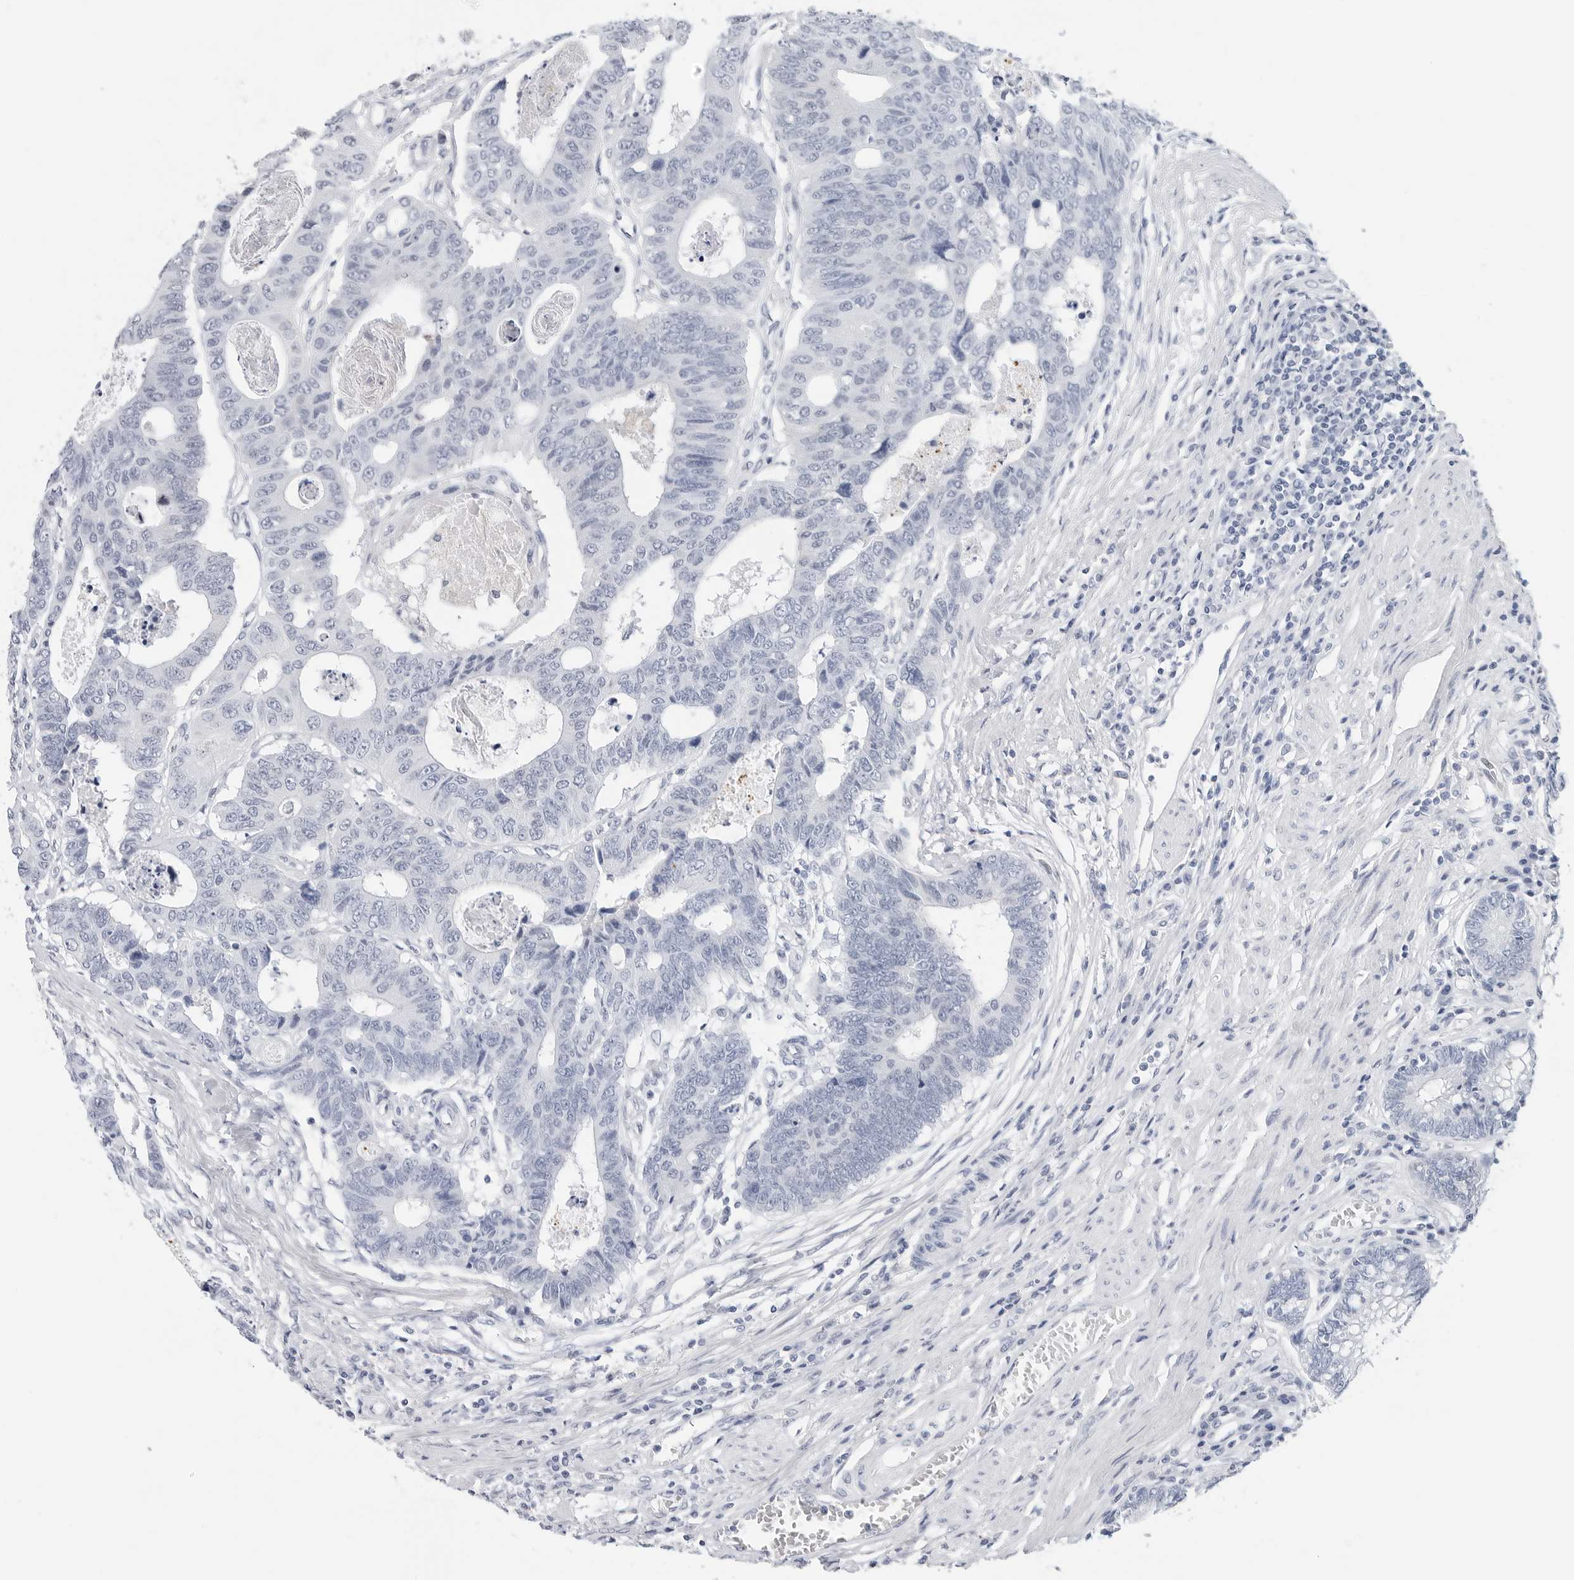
{"staining": {"intensity": "negative", "quantity": "none", "location": "none"}, "tissue": "colorectal cancer", "cell_type": "Tumor cells", "image_type": "cancer", "snomed": [{"axis": "morphology", "description": "Adenocarcinoma, NOS"}, {"axis": "topography", "description": "Rectum"}], "caption": "IHC micrograph of neoplastic tissue: human adenocarcinoma (colorectal) stained with DAB shows no significant protein positivity in tumor cells.", "gene": "SLC19A1", "patient": {"sex": "male", "age": 84}}